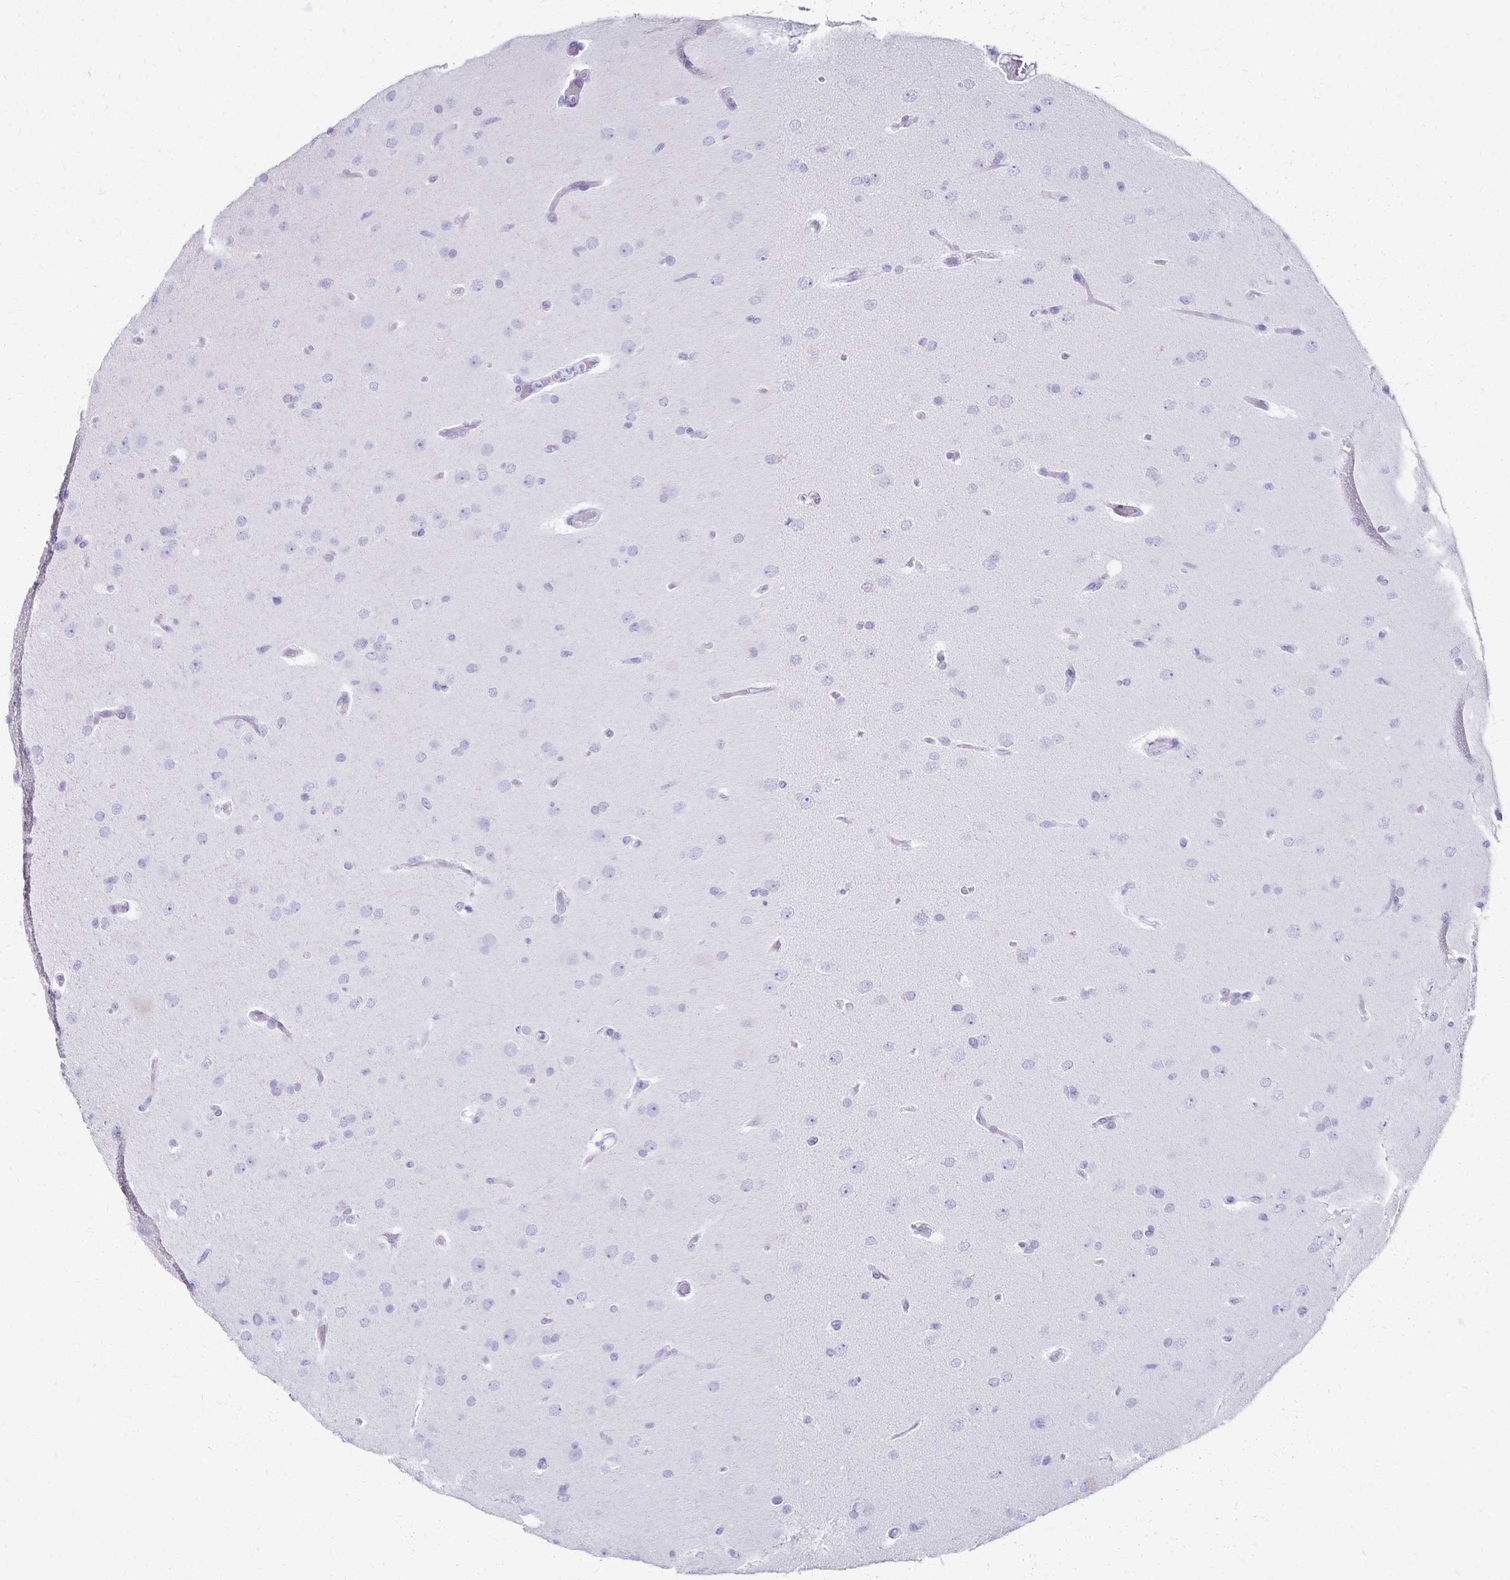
{"staining": {"intensity": "negative", "quantity": "none", "location": "none"}, "tissue": "glioma", "cell_type": "Tumor cells", "image_type": "cancer", "snomed": [{"axis": "morphology", "description": "Glioma, malignant, High grade"}, {"axis": "topography", "description": "Brain"}], "caption": "An immunohistochemistry photomicrograph of malignant glioma (high-grade) is shown. There is no staining in tumor cells of malignant glioma (high-grade).", "gene": "GIP", "patient": {"sex": "male", "age": 53}}